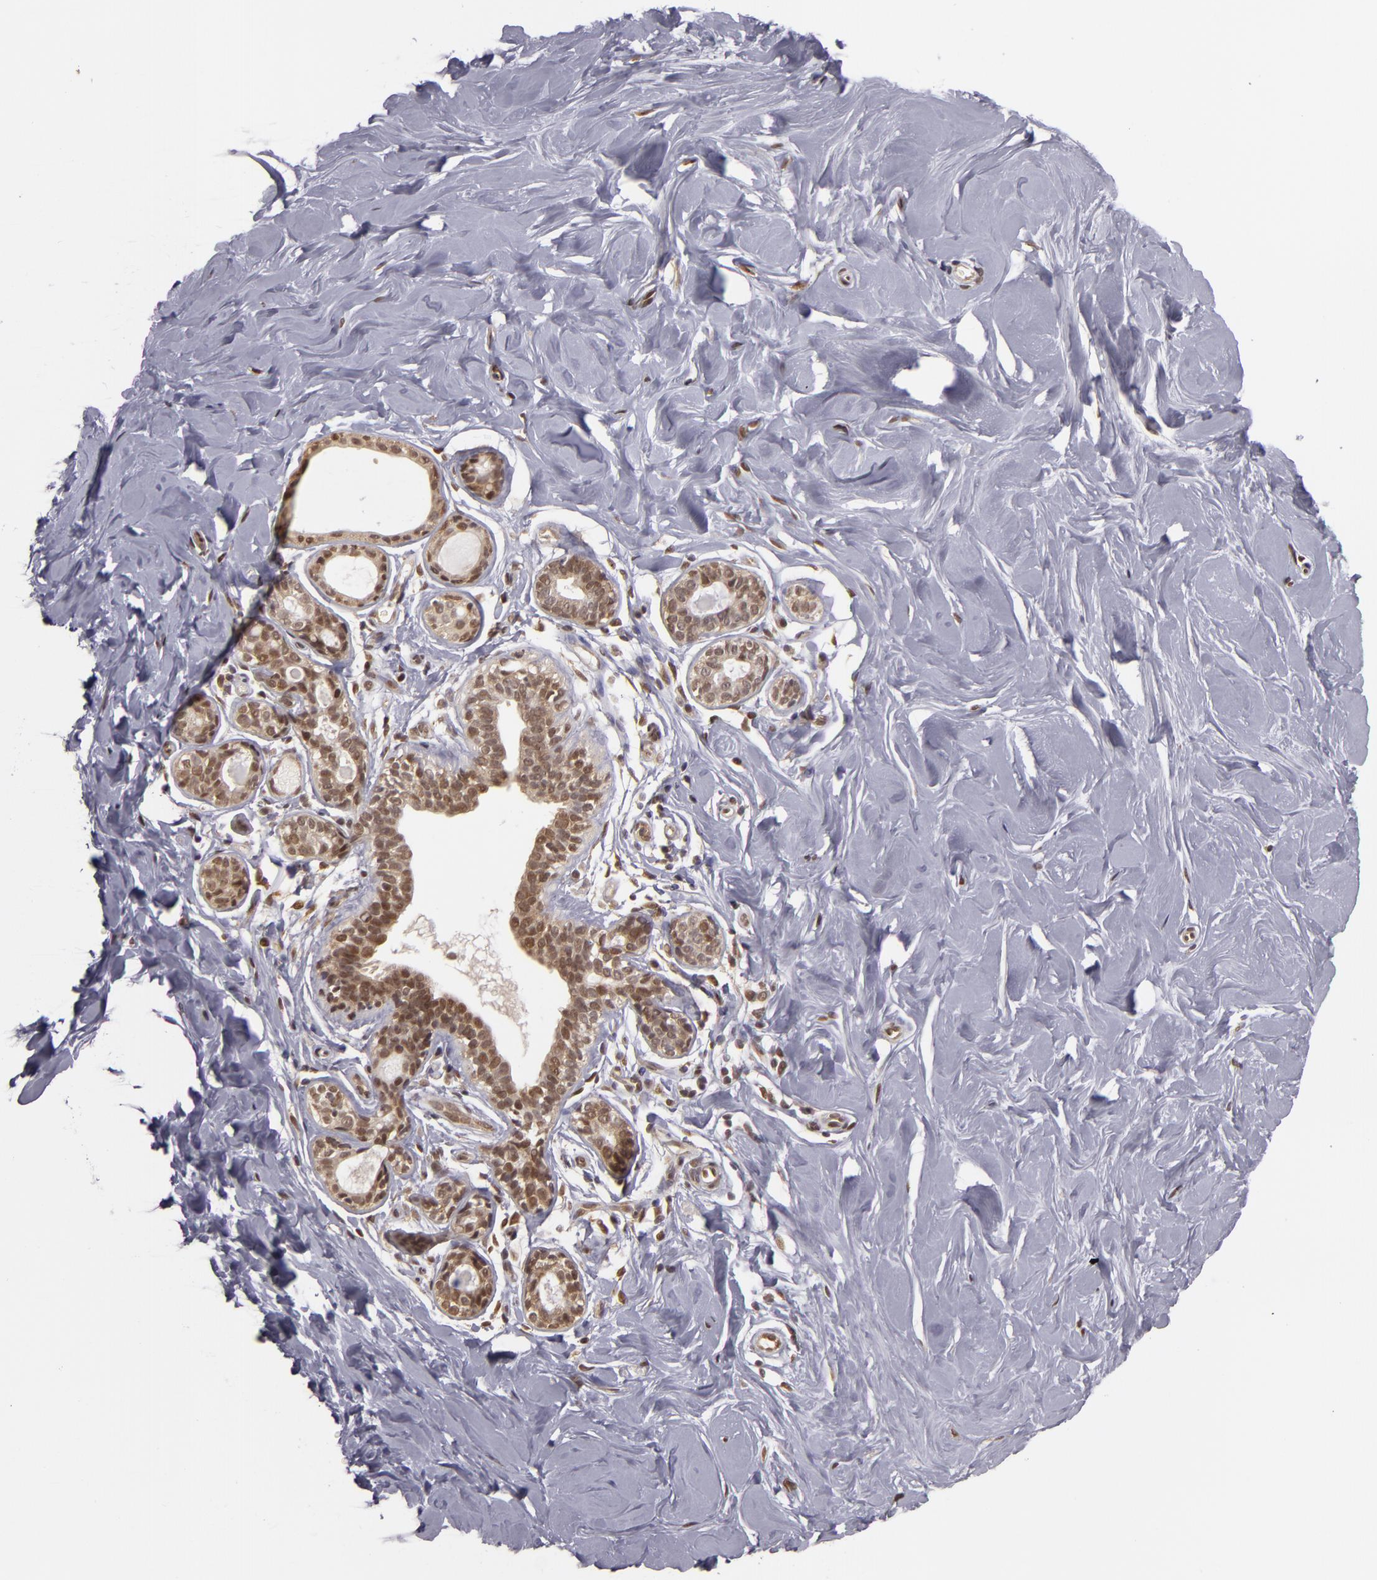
{"staining": {"intensity": "moderate", "quantity": ">75%", "location": "nuclear"}, "tissue": "breast", "cell_type": "Adipocytes", "image_type": "normal", "snomed": [{"axis": "morphology", "description": "Normal tissue, NOS"}, {"axis": "topography", "description": "Breast"}], "caption": "Brown immunohistochemical staining in normal breast displays moderate nuclear expression in about >75% of adipocytes. (Brightfield microscopy of DAB IHC at high magnification).", "gene": "ZNF133", "patient": {"sex": "female", "age": 44}}